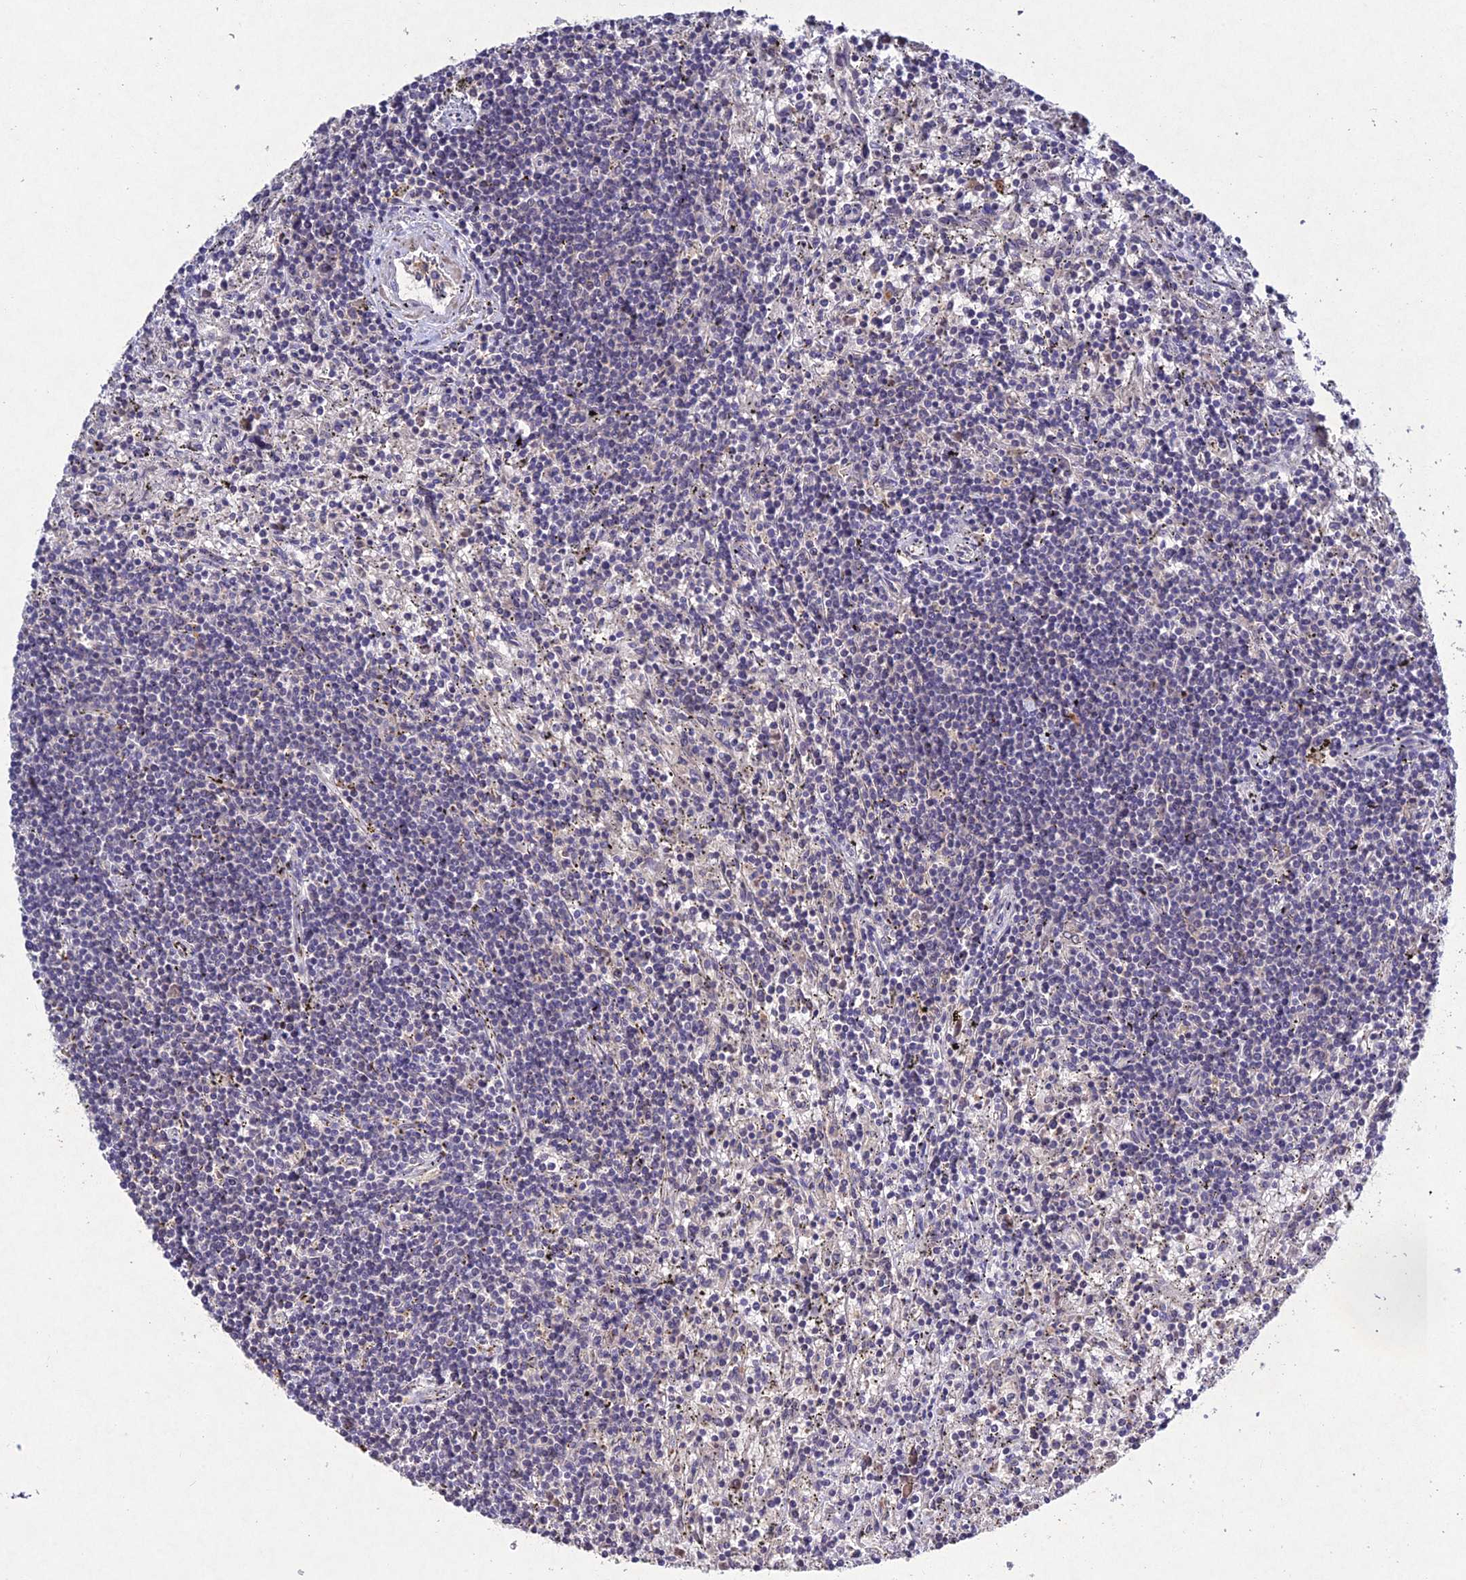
{"staining": {"intensity": "negative", "quantity": "none", "location": "none"}, "tissue": "lymphoma", "cell_type": "Tumor cells", "image_type": "cancer", "snomed": [{"axis": "morphology", "description": "Malignant lymphoma, non-Hodgkin's type, Low grade"}, {"axis": "topography", "description": "Spleen"}], "caption": "This photomicrograph is of malignant lymphoma, non-Hodgkin's type (low-grade) stained with IHC to label a protein in brown with the nuclei are counter-stained blue. There is no expression in tumor cells.", "gene": "CHST5", "patient": {"sex": "male", "age": 76}}